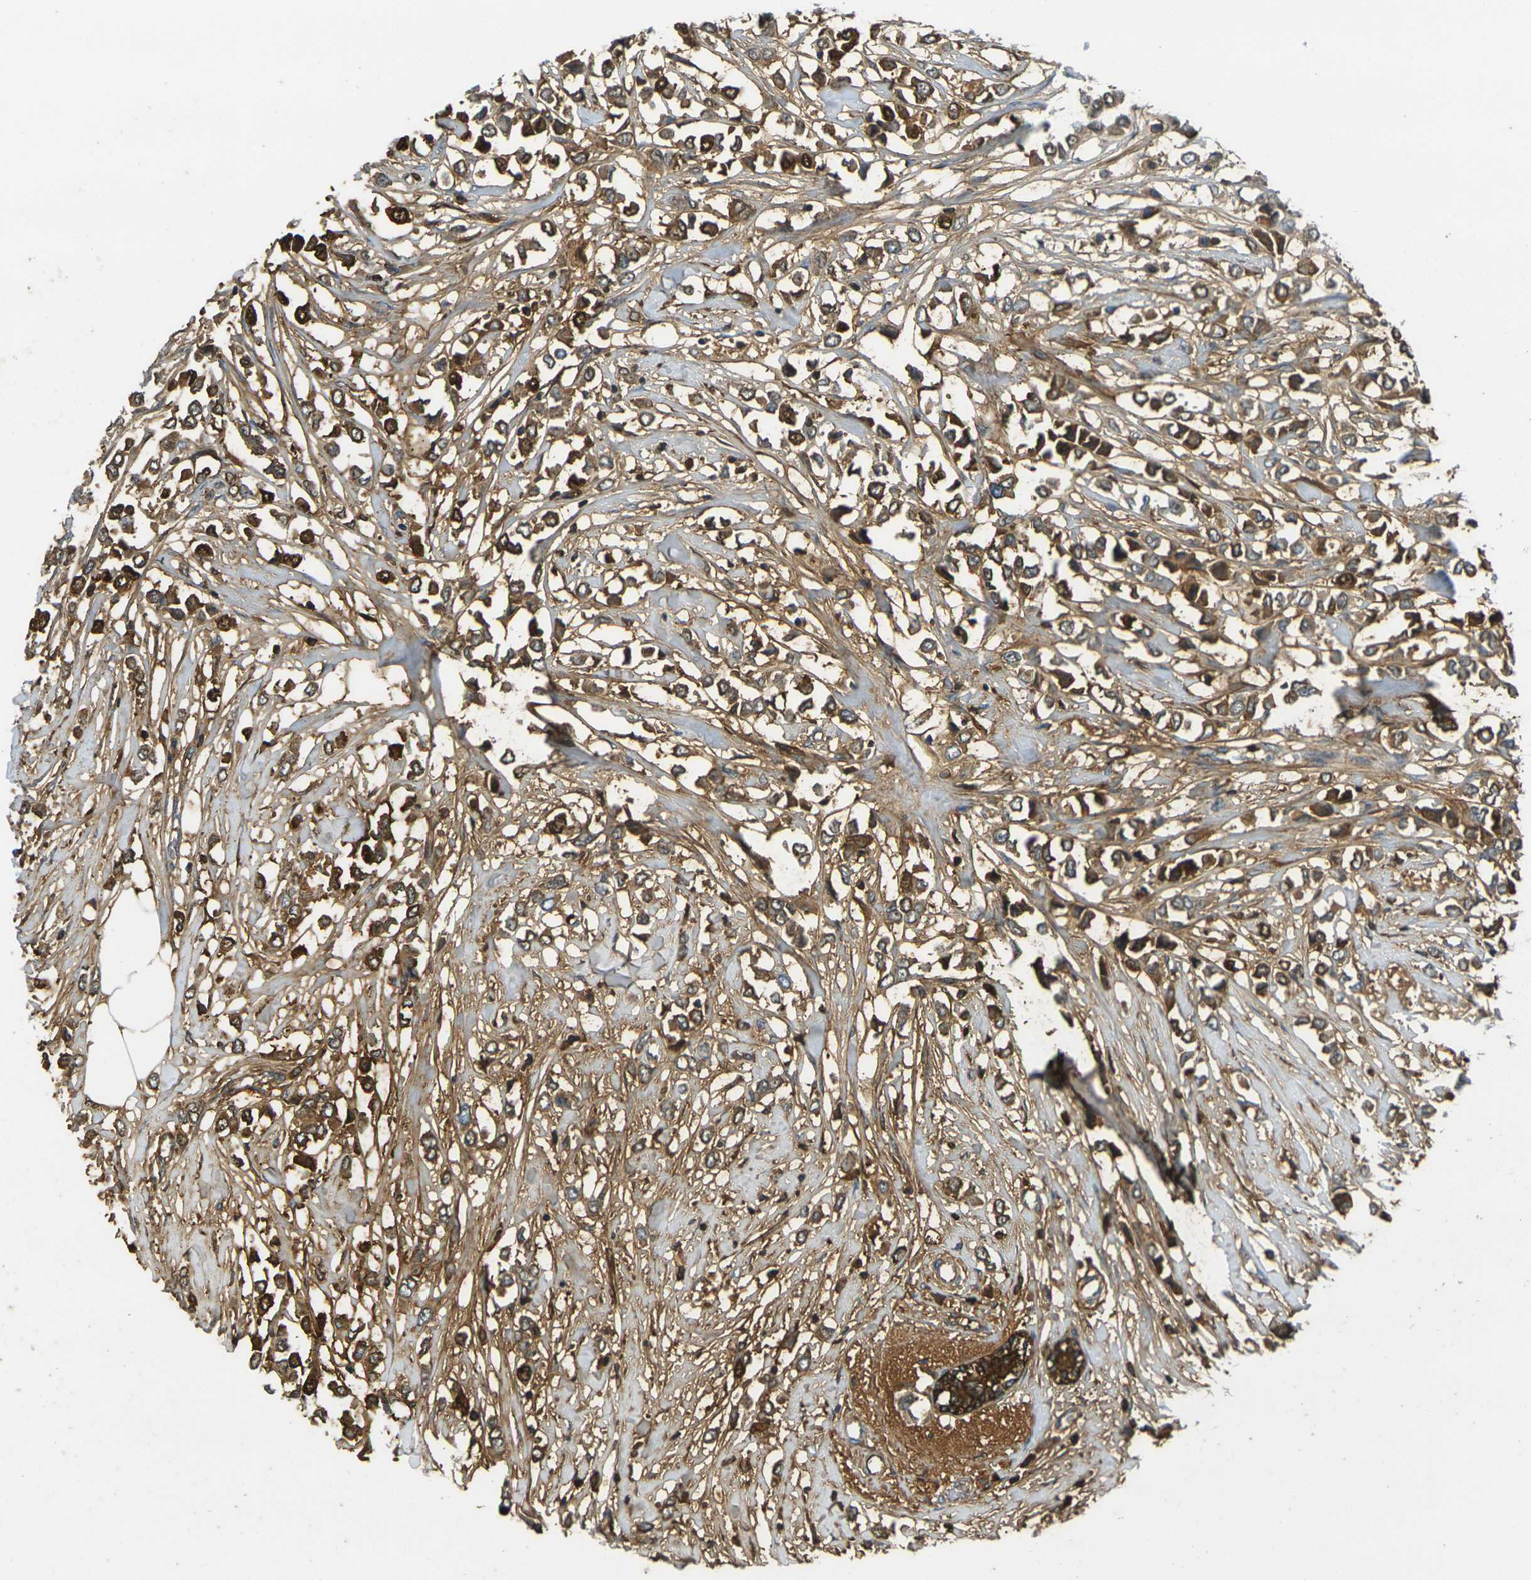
{"staining": {"intensity": "strong", "quantity": ">75%", "location": "cytoplasmic/membranous"}, "tissue": "breast cancer", "cell_type": "Tumor cells", "image_type": "cancer", "snomed": [{"axis": "morphology", "description": "Lobular carcinoma"}, {"axis": "topography", "description": "Breast"}], "caption": "An image showing strong cytoplasmic/membranous expression in about >75% of tumor cells in breast cancer (lobular carcinoma), as visualized by brown immunohistochemical staining.", "gene": "PLCD1", "patient": {"sex": "female", "age": 51}}